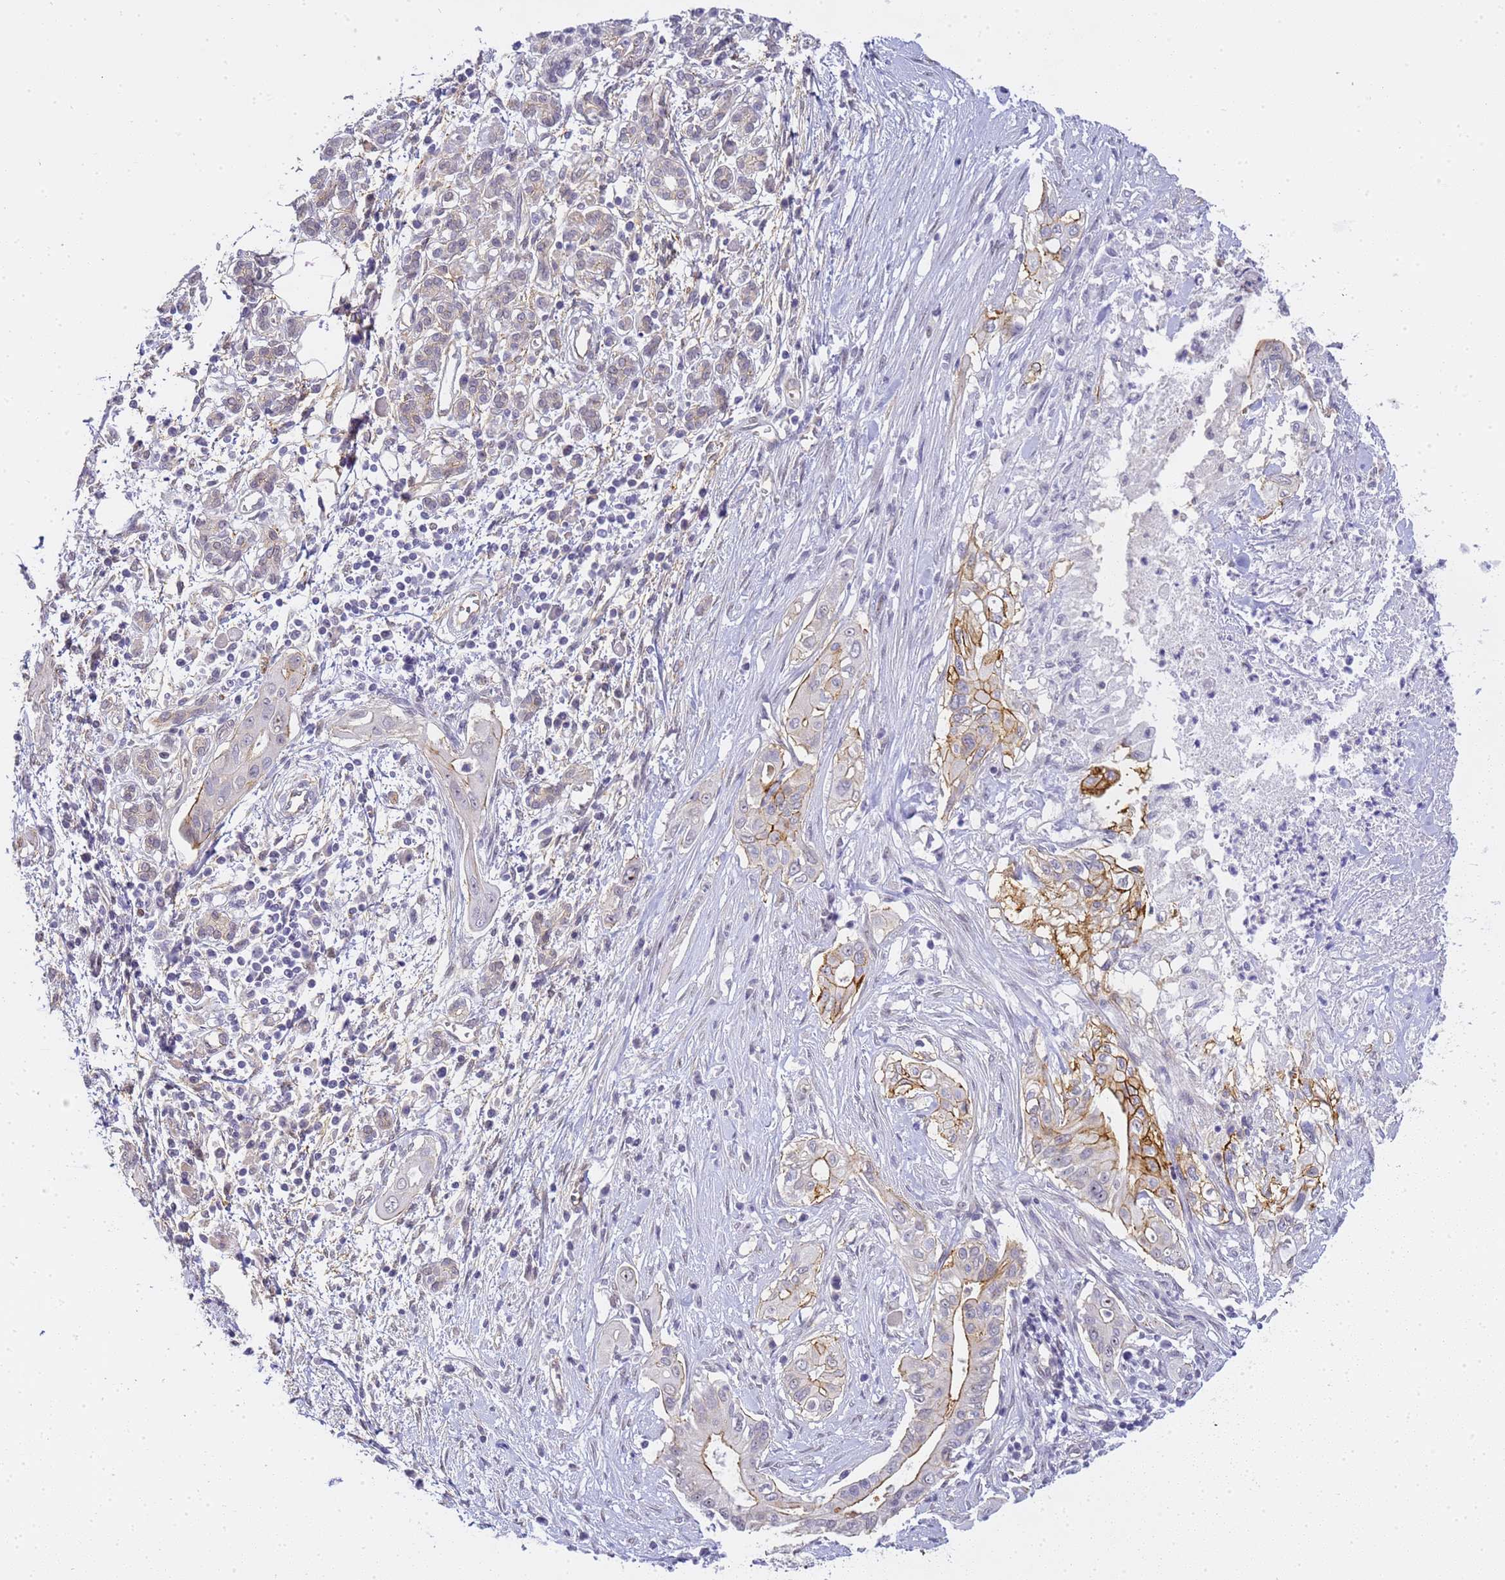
{"staining": {"intensity": "moderate", "quantity": "<25%", "location": "cytoplasmic/membranous"}, "tissue": "pancreatic cancer", "cell_type": "Tumor cells", "image_type": "cancer", "snomed": [{"axis": "morphology", "description": "Adenocarcinoma, NOS"}, {"axis": "topography", "description": "Pancreas"}], "caption": "The image exhibits immunohistochemical staining of pancreatic cancer. There is moderate cytoplasmic/membranous positivity is appreciated in approximately <25% of tumor cells. The staining was performed using DAB (3,3'-diaminobenzidine), with brown indicating positive protein expression. Nuclei are stained blue with hematoxylin.", "gene": "GON4L", "patient": {"sex": "male", "age": 58}}